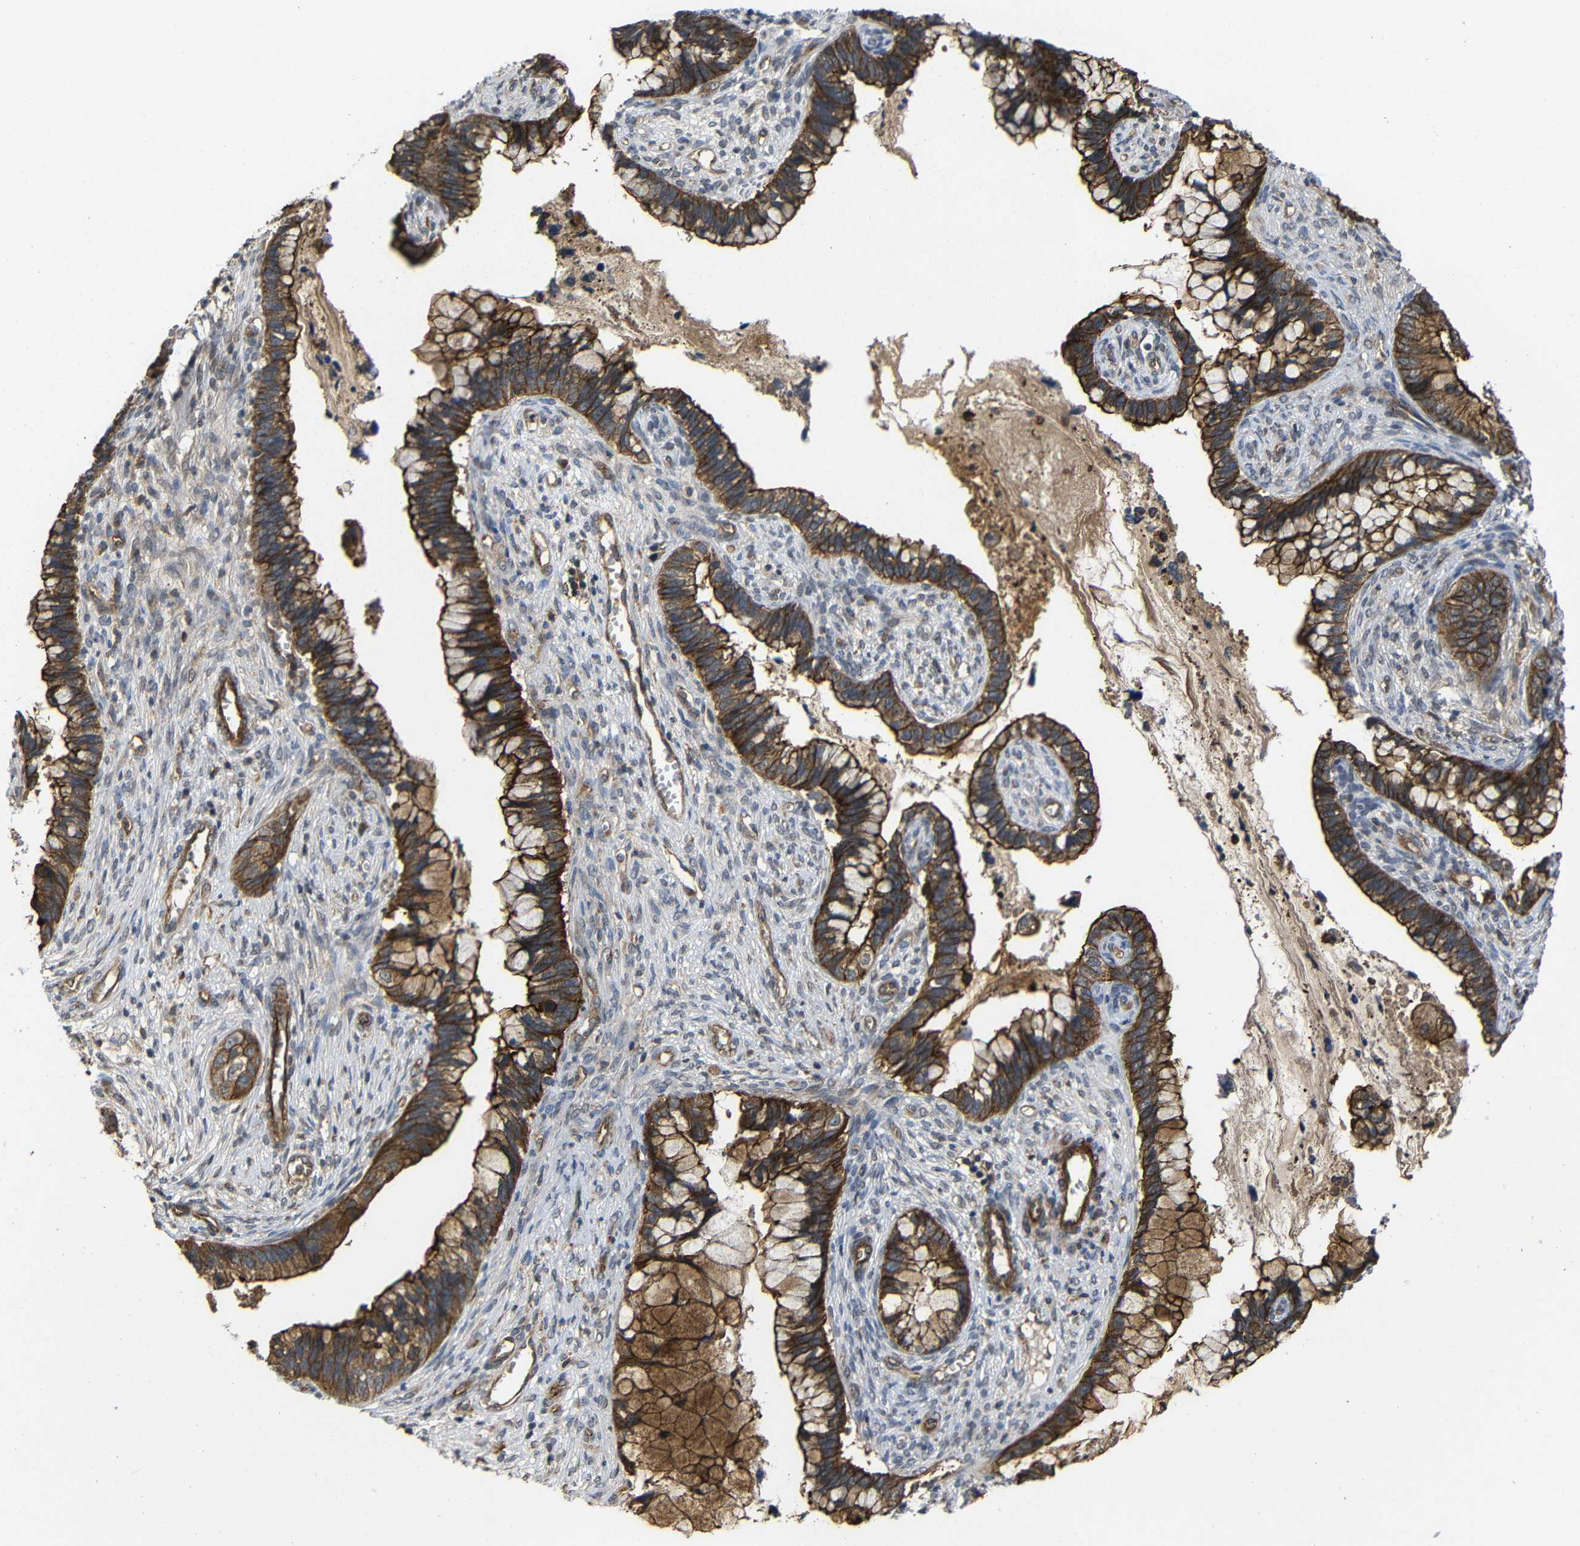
{"staining": {"intensity": "strong", "quantity": ">75%", "location": "cytoplasmic/membranous"}, "tissue": "cervical cancer", "cell_type": "Tumor cells", "image_type": "cancer", "snomed": [{"axis": "morphology", "description": "Adenocarcinoma, NOS"}, {"axis": "topography", "description": "Cervix"}], "caption": "Immunohistochemical staining of human adenocarcinoma (cervical) exhibits high levels of strong cytoplasmic/membranous protein positivity in approximately >75% of tumor cells.", "gene": "NANOS1", "patient": {"sex": "female", "age": 44}}